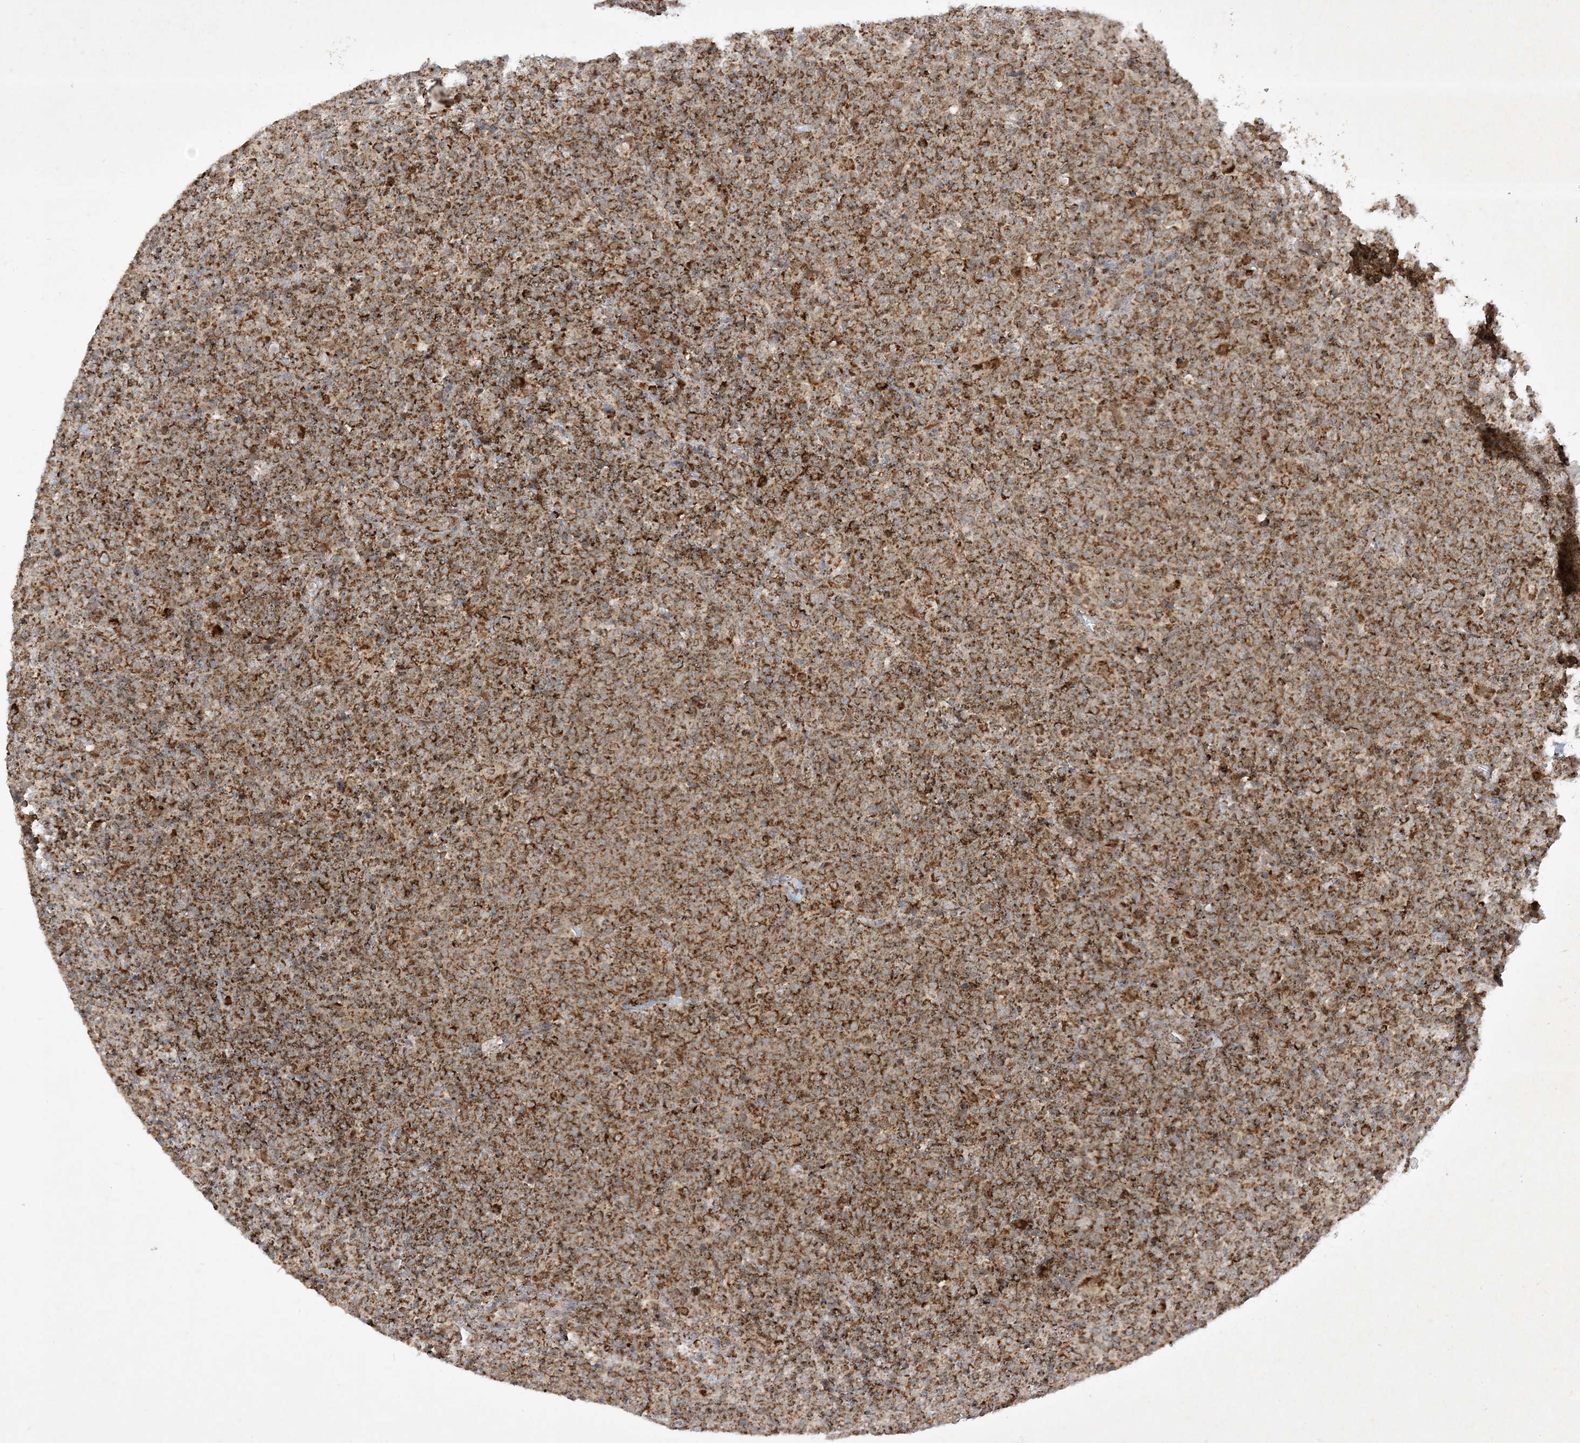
{"staining": {"intensity": "strong", "quantity": ">75%", "location": "cytoplasmic/membranous"}, "tissue": "lymphoma", "cell_type": "Tumor cells", "image_type": "cancer", "snomed": [{"axis": "morphology", "description": "Malignant lymphoma, non-Hodgkin's type, High grade"}, {"axis": "topography", "description": "Lymph node"}], "caption": "Strong cytoplasmic/membranous staining for a protein is appreciated in about >75% of tumor cells of lymphoma using IHC.", "gene": "NDUFAF3", "patient": {"sex": "male", "age": 61}}